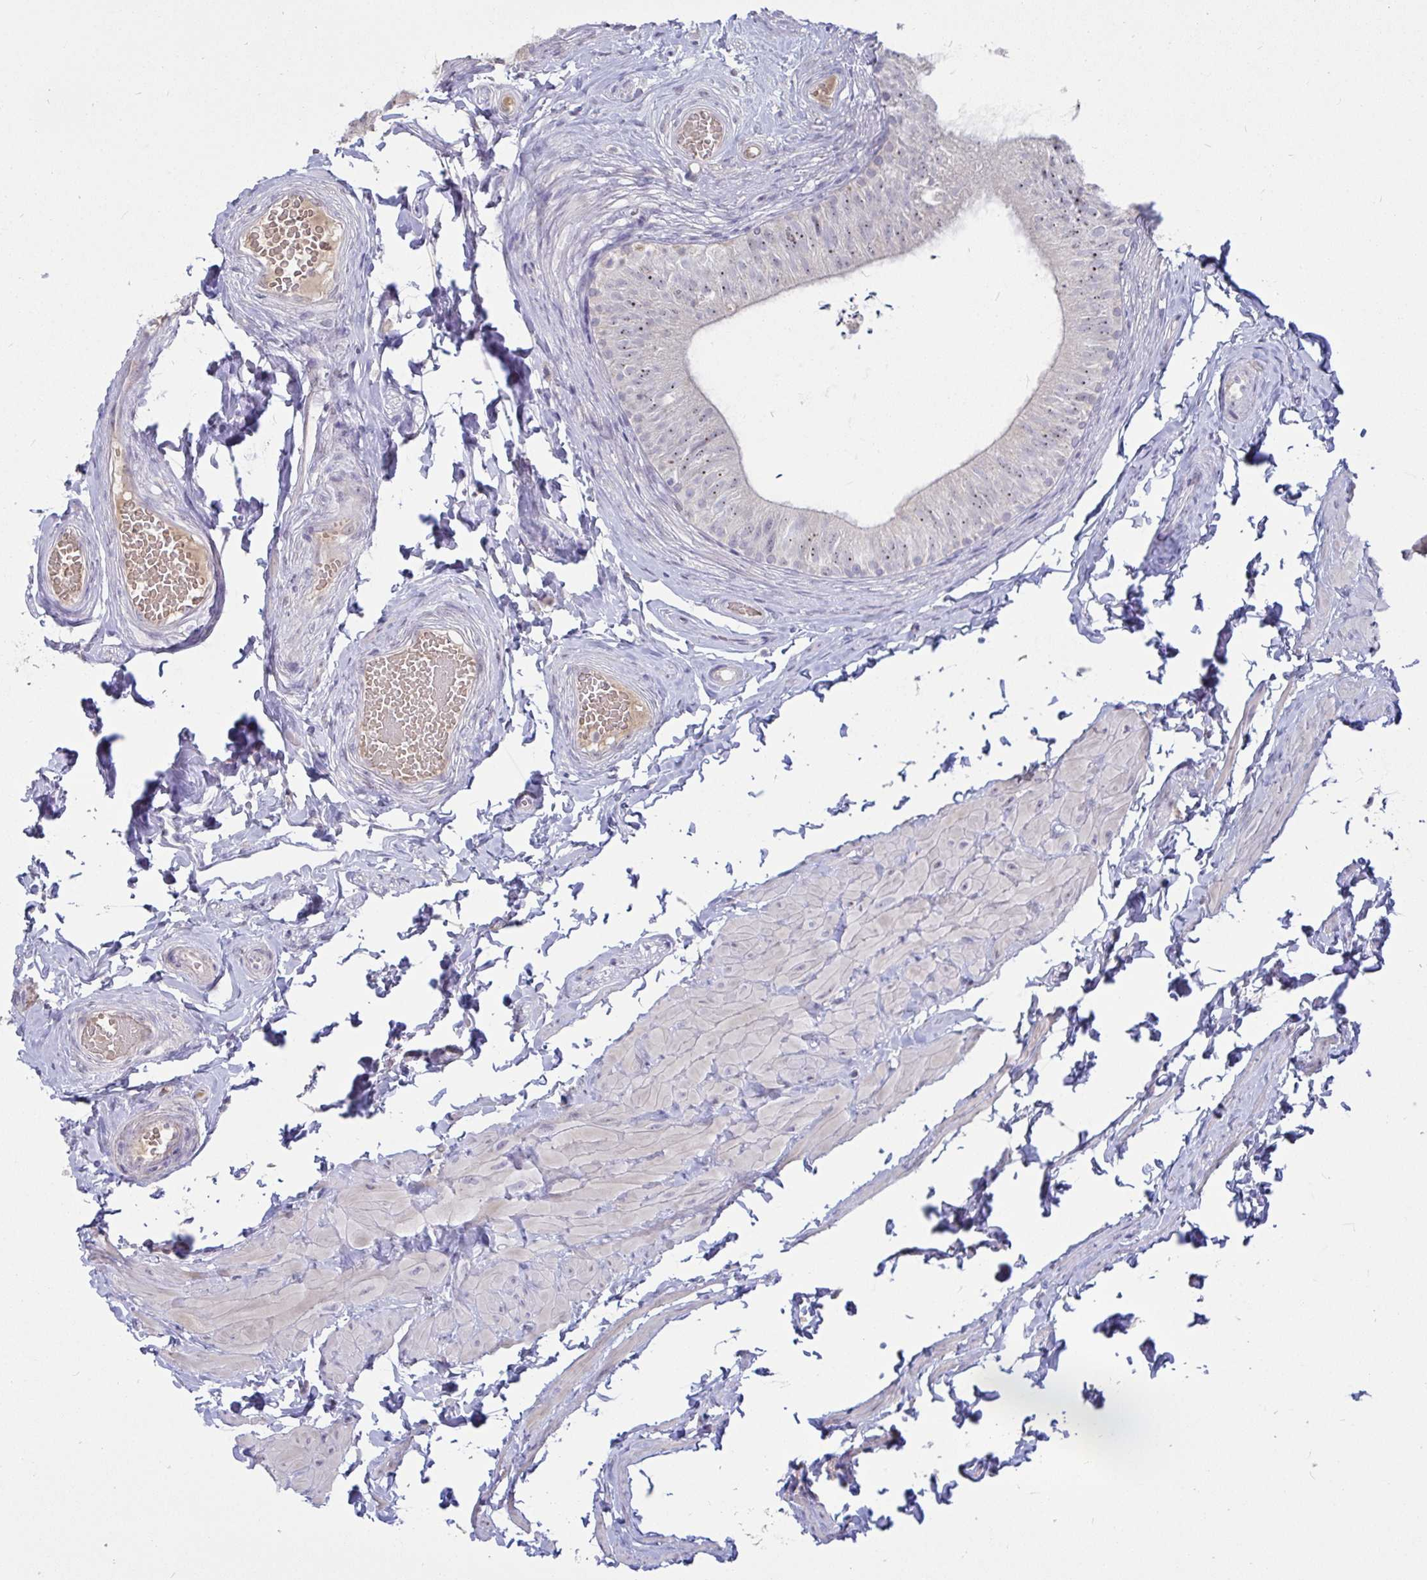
{"staining": {"intensity": "weak", "quantity": "25%-75%", "location": "nuclear"}, "tissue": "epididymis", "cell_type": "Glandular cells", "image_type": "normal", "snomed": [{"axis": "morphology", "description": "Normal tissue, NOS"}, {"axis": "topography", "description": "Epididymis, spermatic cord, NOS"}, {"axis": "topography", "description": "Epididymis"}, {"axis": "topography", "description": "Peripheral nerve tissue"}], "caption": "This histopathology image reveals immunohistochemistry staining of benign human epididymis, with low weak nuclear positivity in about 25%-75% of glandular cells.", "gene": "MYC", "patient": {"sex": "male", "age": 29}}